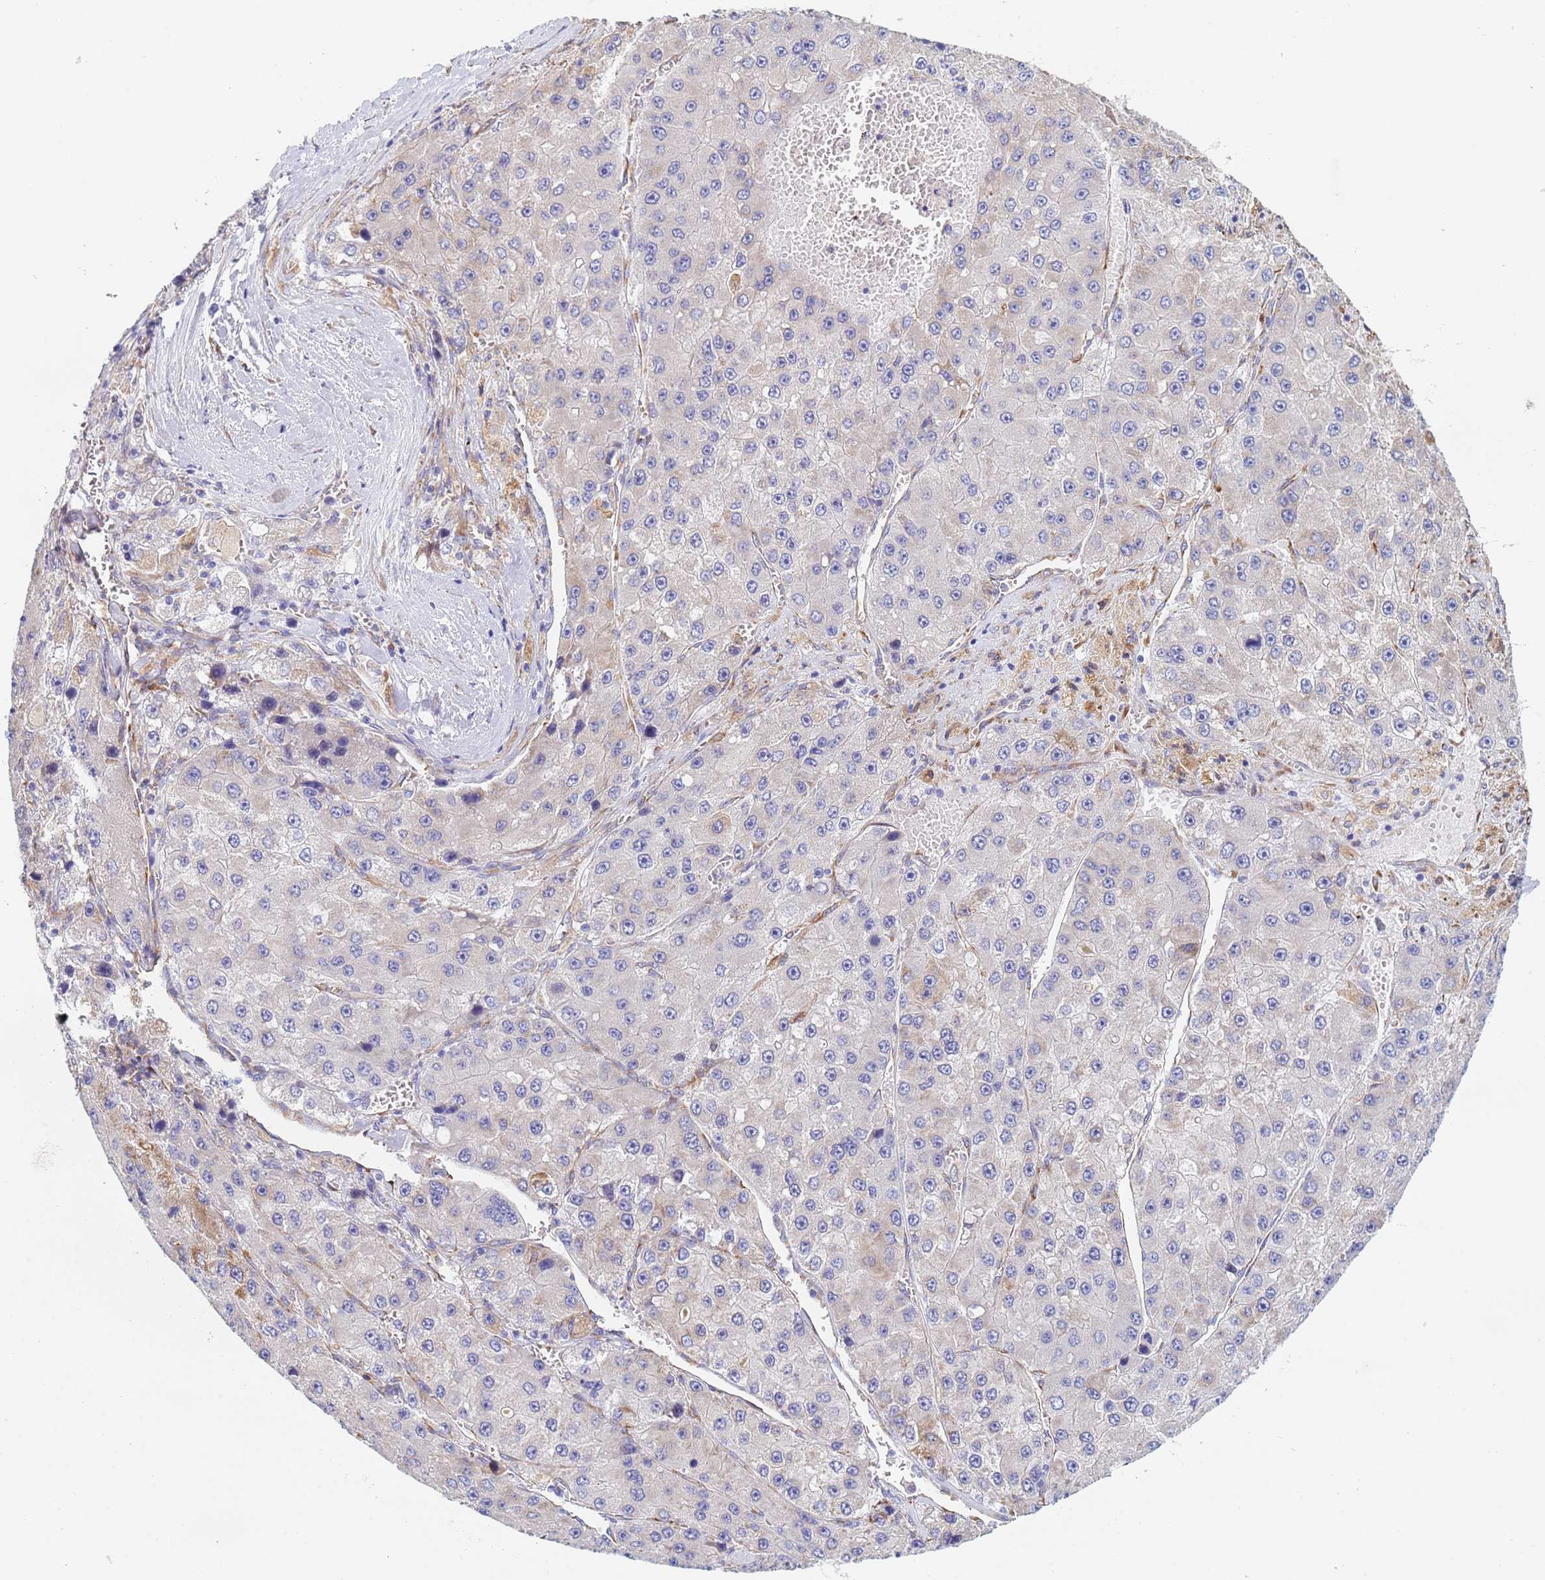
{"staining": {"intensity": "negative", "quantity": "none", "location": "none"}, "tissue": "liver cancer", "cell_type": "Tumor cells", "image_type": "cancer", "snomed": [{"axis": "morphology", "description": "Carcinoma, Hepatocellular, NOS"}, {"axis": "topography", "description": "Liver"}], "caption": "This is a photomicrograph of IHC staining of liver hepatocellular carcinoma, which shows no positivity in tumor cells.", "gene": "GDAP2", "patient": {"sex": "female", "age": 73}}